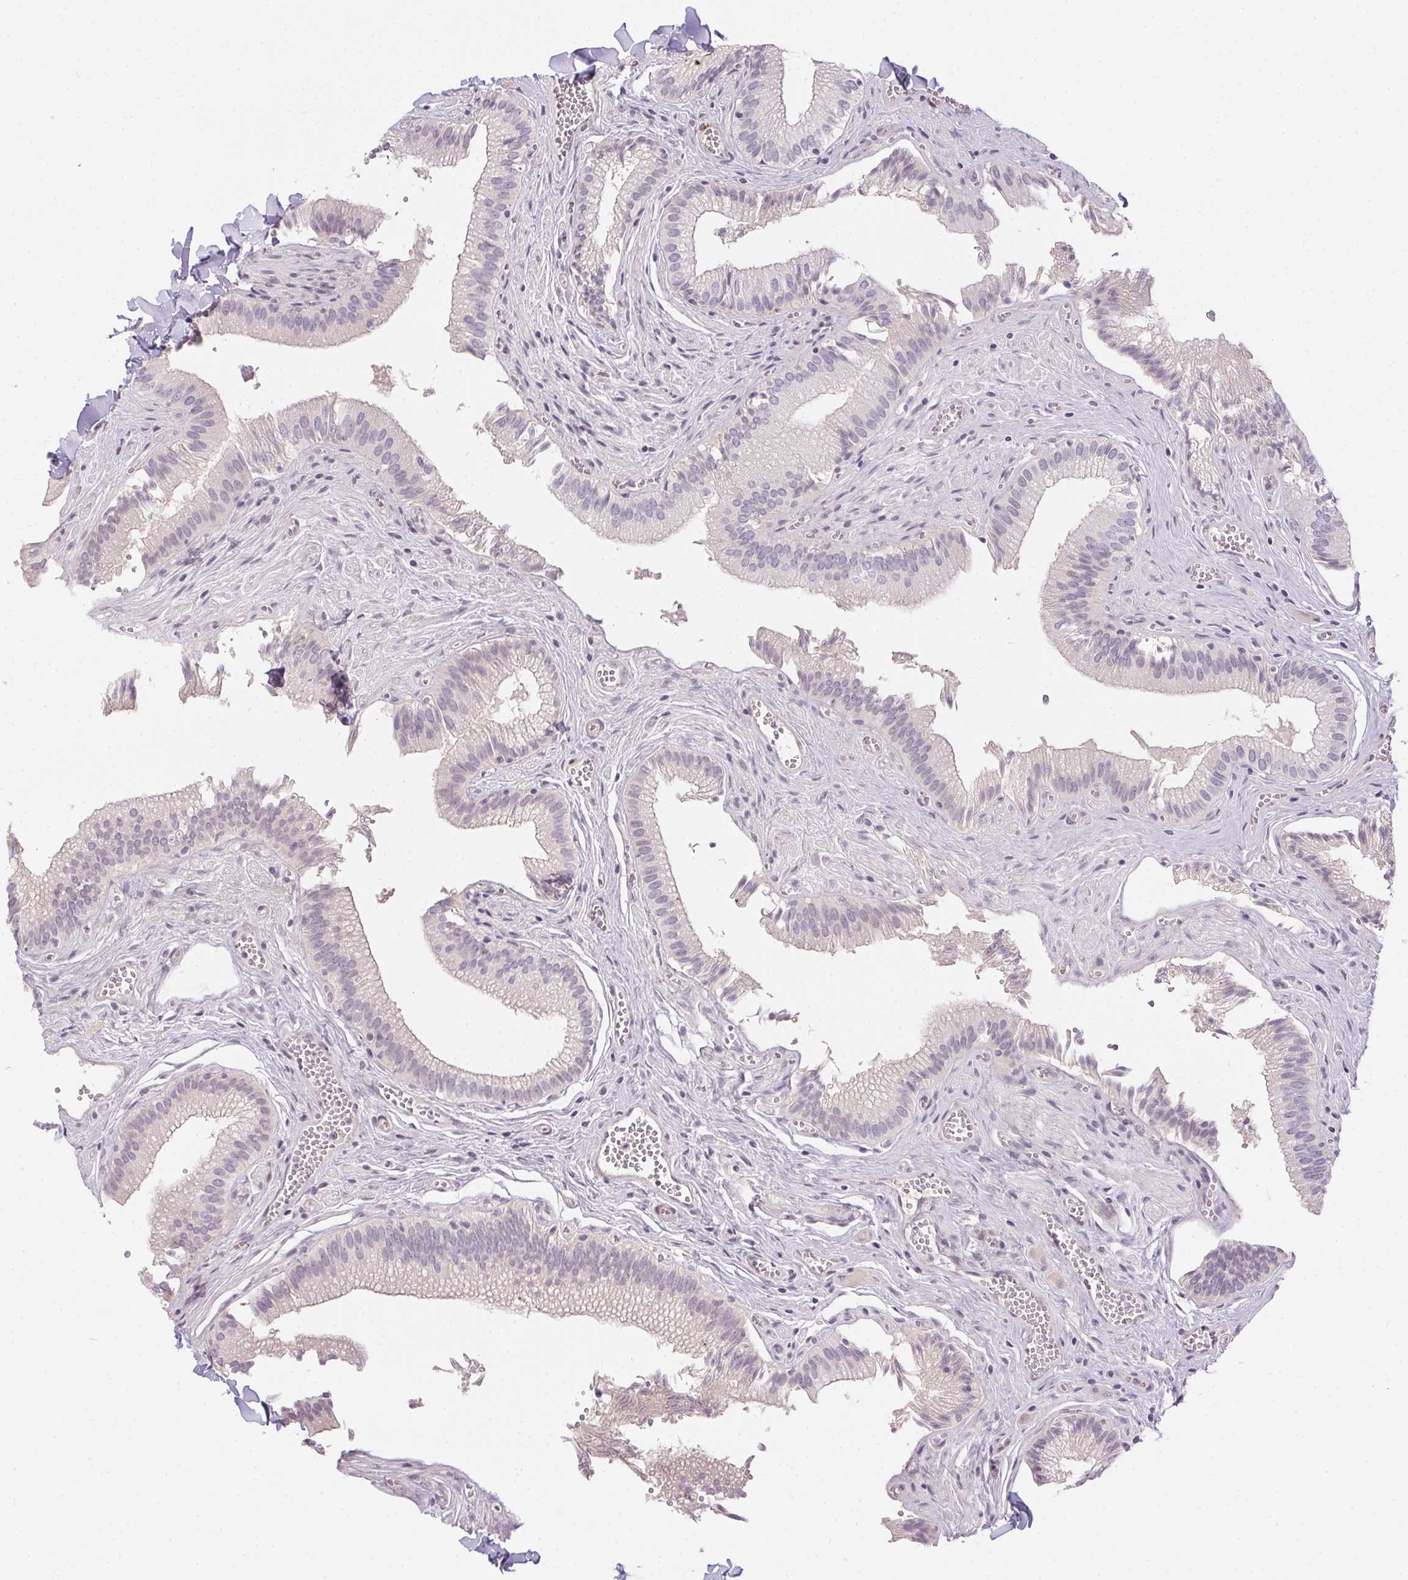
{"staining": {"intensity": "negative", "quantity": "none", "location": "none"}, "tissue": "gallbladder", "cell_type": "Glandular cells", "image_type": "normal", "snomed": [{"axis": "morphology", "description": "Normal tissue, NOS"}, {"axis": "topography", "description": "Gallbladder"}, {"axis": "topography", "description": "Peripheral nerve tissue"}], "caption": "Micrograph shows no significant protein staining in glandular cells of unremarkable gallbladder.", "gene": "HRC", "patient": {"sex": "male", "age": 17}}